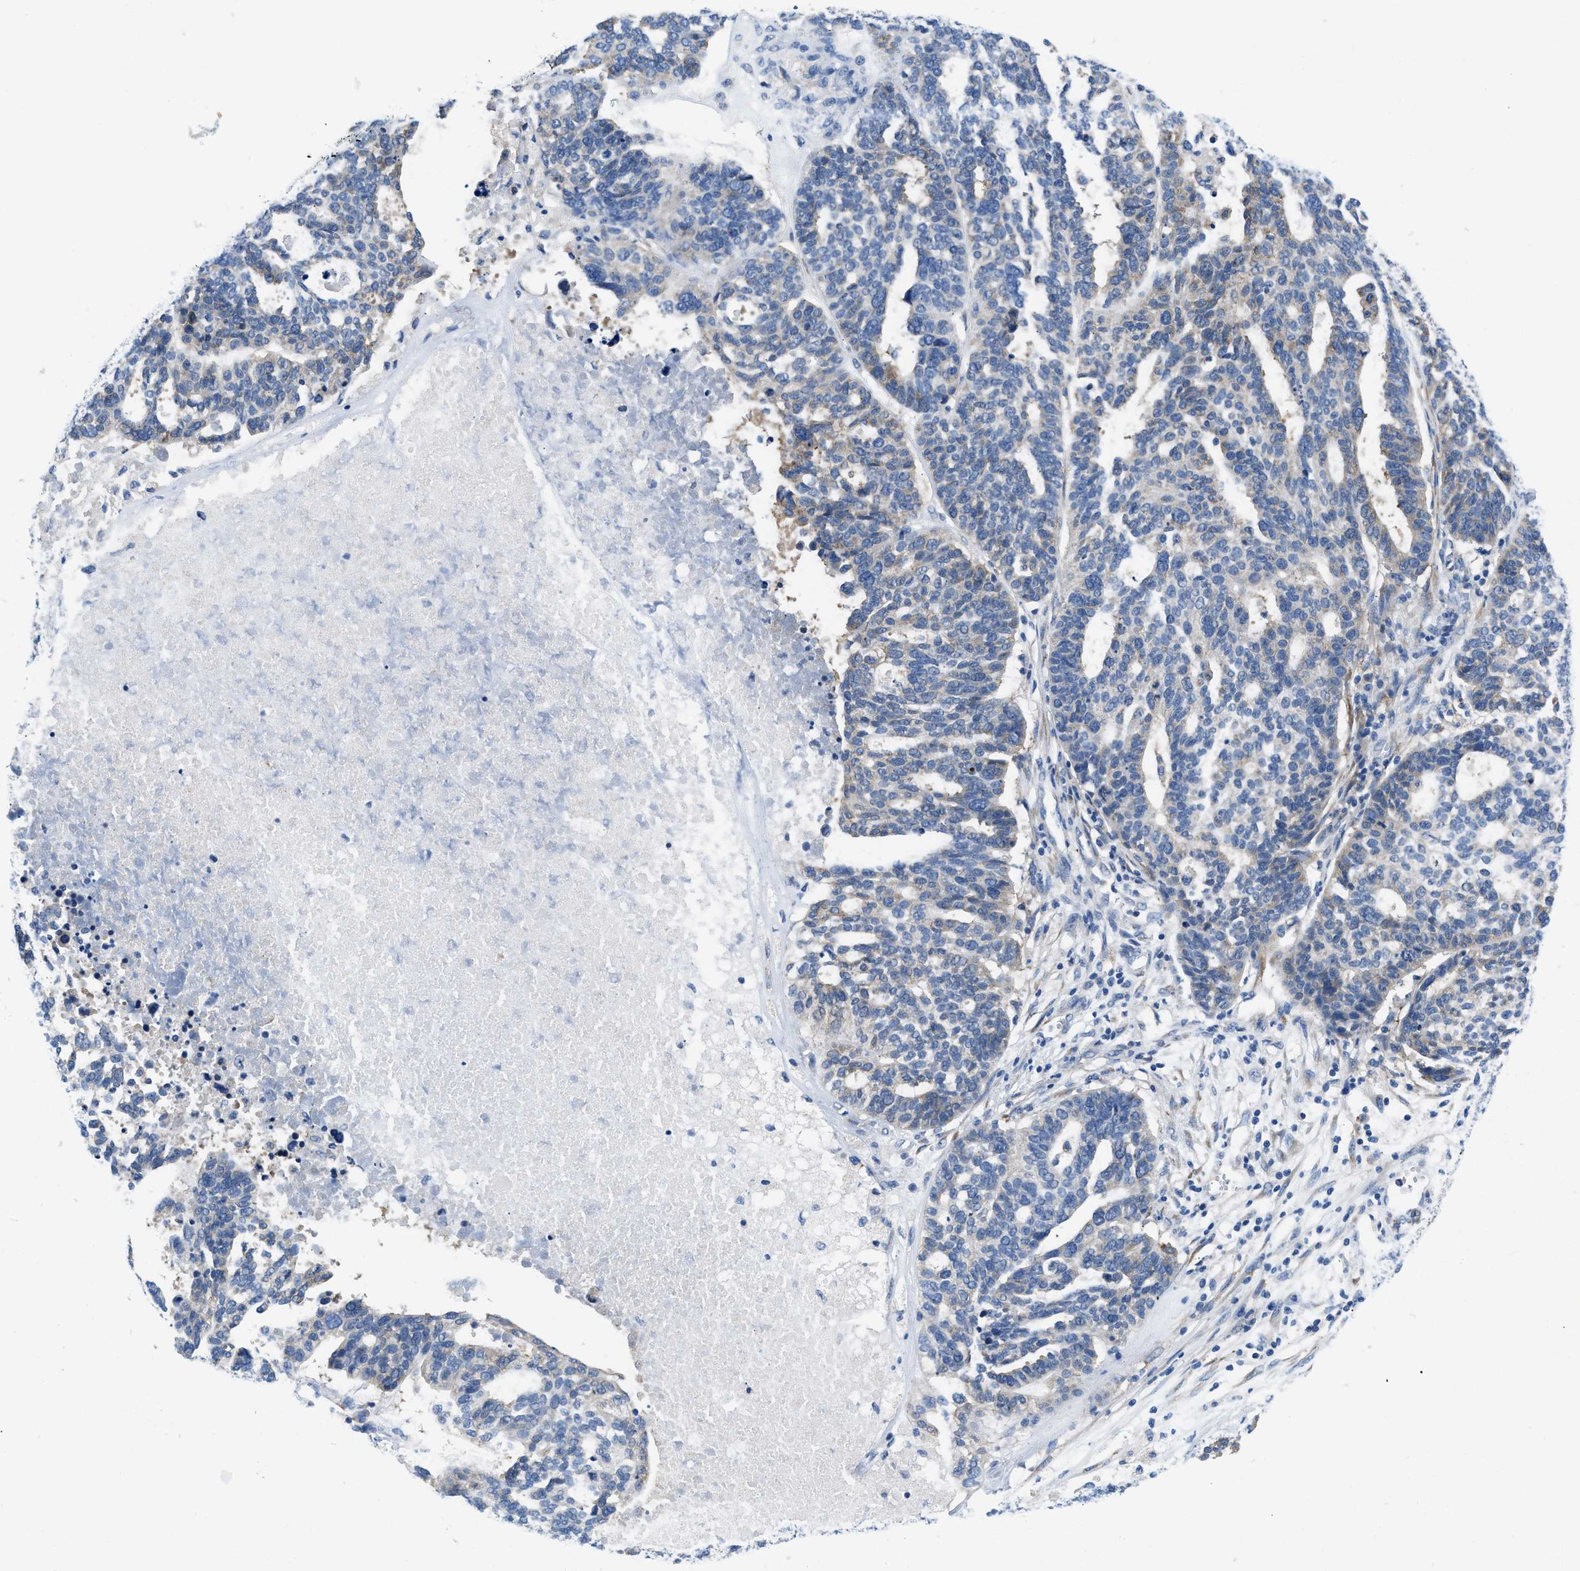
{"staining": {"intensity": "weak", "quantity": "25%-75%", "location": "cytoplasmic/membranous"}, "tissue": "ovarian cancer", "cell_type": "Tumor cells", "image_type": "cancer", "snomed": [{"axis": "morphology", "description": "Cystadenocarcinoma, serous, NOS"}, {"axis": "topography", "description": "Ovary"}], "caption": "Weak cytoplasmic/membranous protein positivity is seen in approximately 25%-75% of tumor cells in ovarian serous cystadenocarcinoma. (brown staining indicates protein expression, while blue staining denotes nuclei).", "gene": "BNC2", "patient": {"sex": "female", "age": 59}}